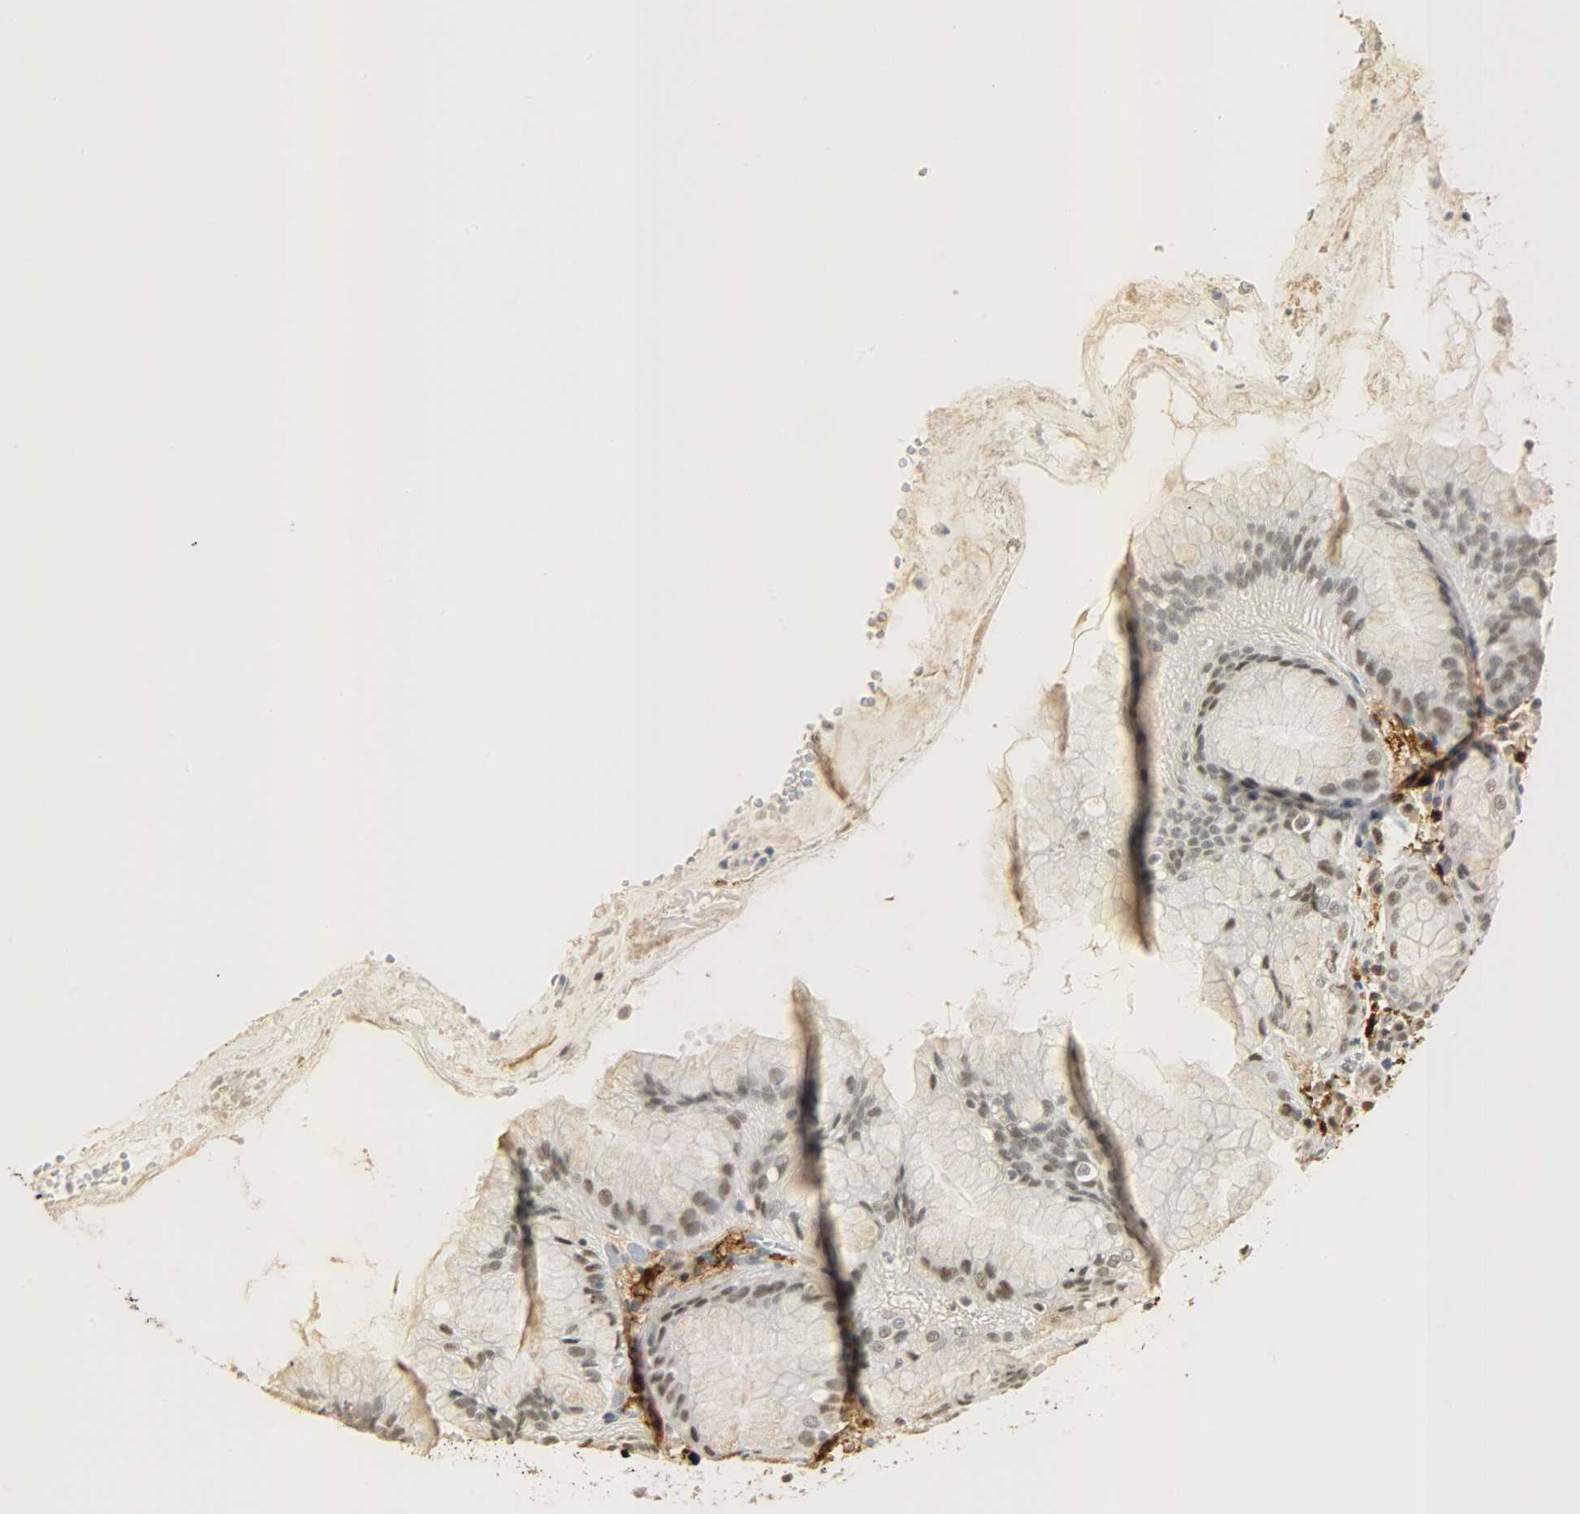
{"staining": {"intensity": "moderate", "quantity": ">75%", "location": "nuclear"}, "tissue": "stomach", "cell_type": "Glandular cells", "image_type": "normal", "snomed": [{"axis": "morphology", "description": "Normal tissue, NOS"}, {"axis": "topography", "description": "Stomach"}, {"axis": "topography", "description": "Stomach, lower"}], "caption": "Immunohistochemical staining of benign stomach exhibits >75% levels of moderate nuclear protein staining in approximately >75% of glandular cells.", "gene": "NGFR", "patient": {"sex": "female", "age": 75}}